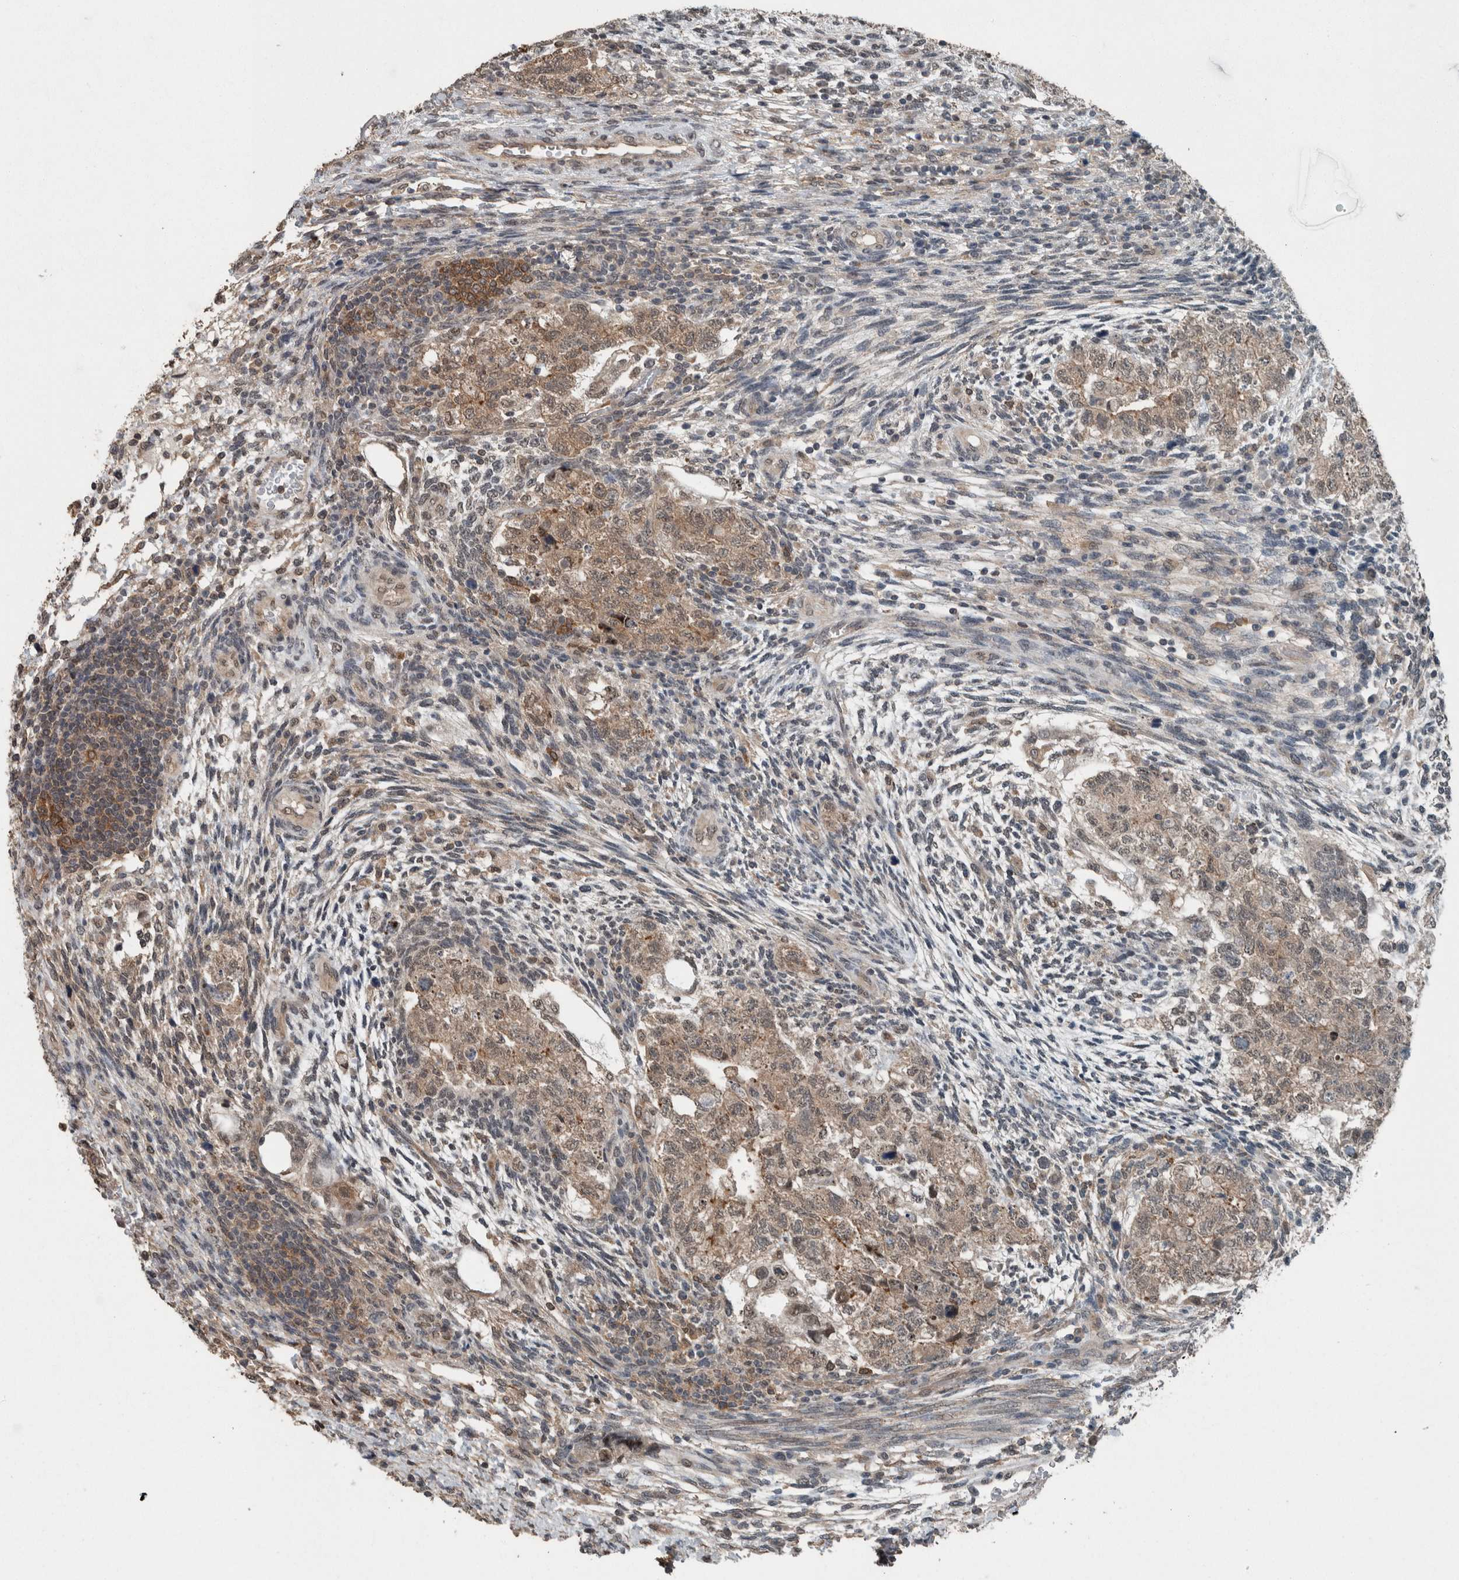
{"staining": {"intensity": "weak", "quantity": ">75%", "location": "cytoplasmic/membranous"}, "tissue": "testis cancer", "cell_type": "Tumor cells", "image_type": "cancer", "snomed": [{"axis": "morphology", "description": "Normal tissue, NOS"}, {"axis": "morphology", "description": "Carcinoma, Embryonal, NOS"}, {"axis": "topography", "description": "Testis"}], "caption": "Immunohistochemical staining of embryonal carcinoma (testis) exhibits low levels of weak cytoplasmic/membranous staining in about >75% of tumor cells.", "gene": "MYO1E", "patient": {"sex": "male", "age": 36}}